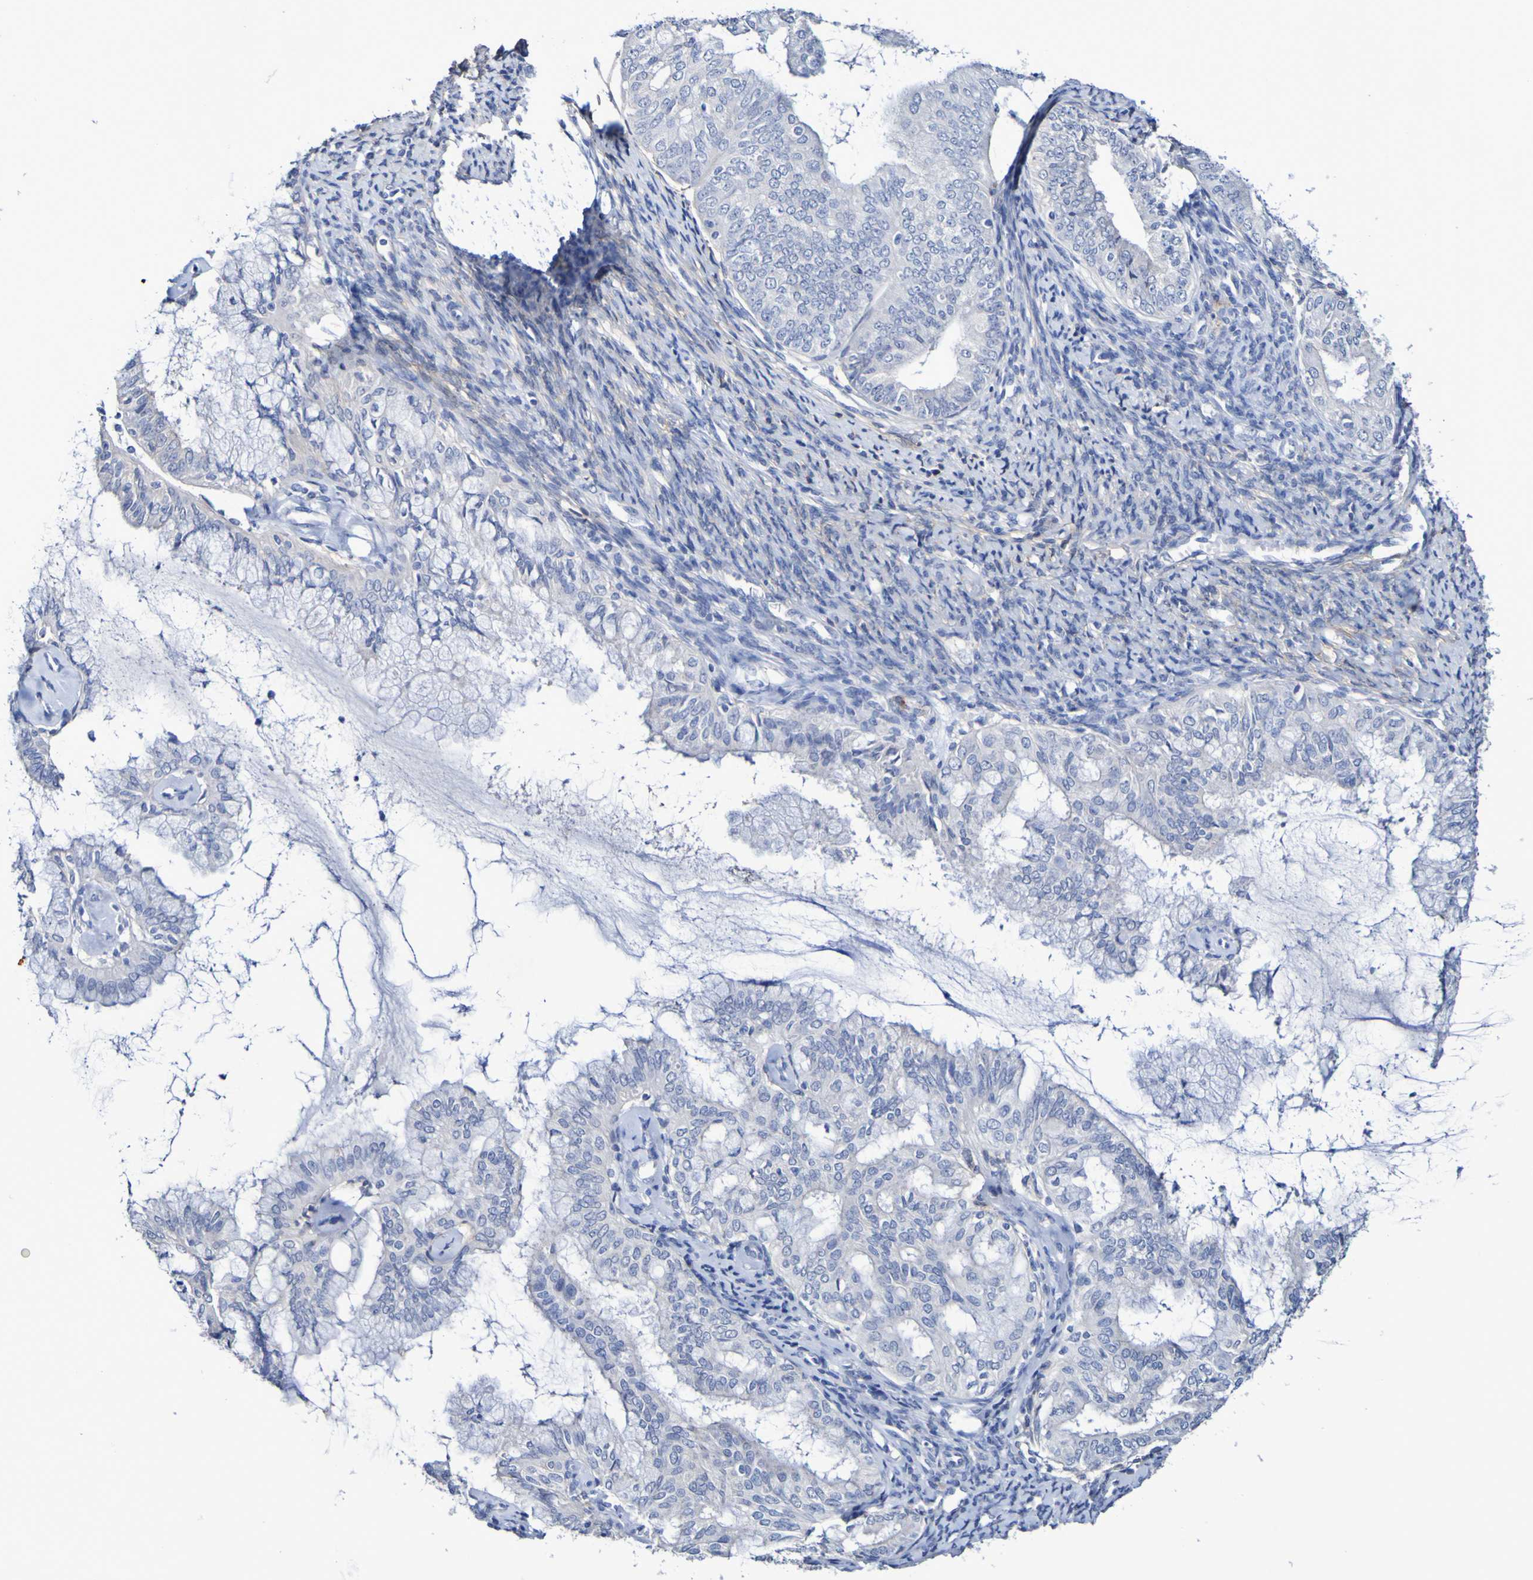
{"staining": {"intensity": "negative", "quantity": "none", "location": "none"}, "tissue": "endometrial cancer", "cell_type": "Tumor cells", "image_type": "cancer", "snomed": [{"axis": "morphology", "description": "Adenocarcinoma, NOS"}, {"axis": "topography", "description": "Endometrium"}], "caption": "Protein analysis of endometrial adenocarcinoma displays no significant staining in tumor cells.", "gene": "SGCB", "patient": {"sex": "female", "age": 63}}